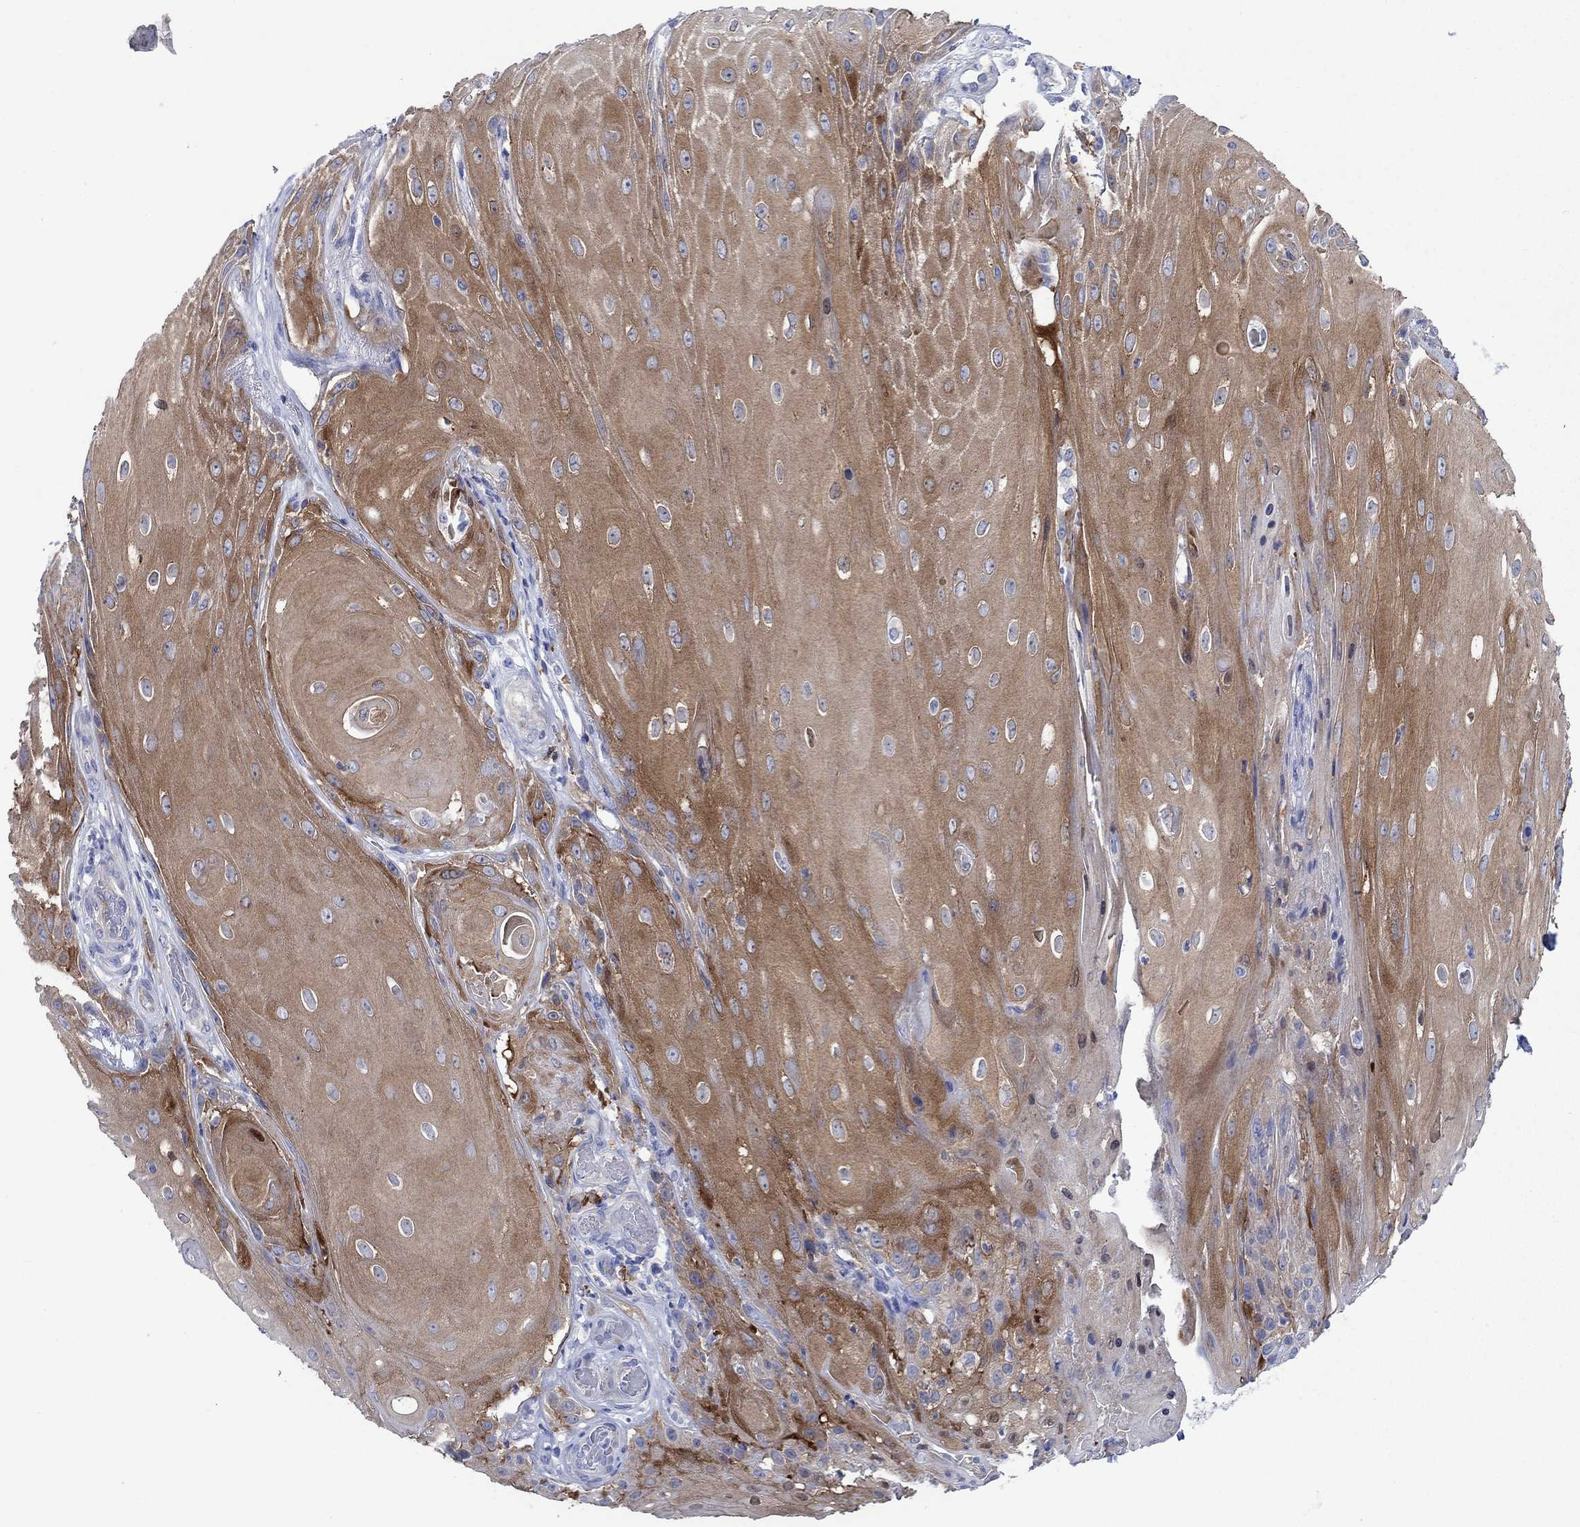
{"staining": {"intensity": "moderate", "quantity": ">75%", "location": "cytoplasmic/membranous"}, "tissue": "skin cancer", "cell_type": "Tumor cells", "image_type": "cancer", "snomed": [{"axis": "morphology", "description": "Squamous cell carcinoma, NOS"}, {"axis": "topography", "description": "Skin"}], "caption": "A micrograph of human skin cancer (squamous cell carcinoma) stained for a protein demonstrates moderate cytoplasmic/membranous brown staining in tumor cells.", "gene": "TRIM16", "patient": {"sex": "male", "age": 62}}